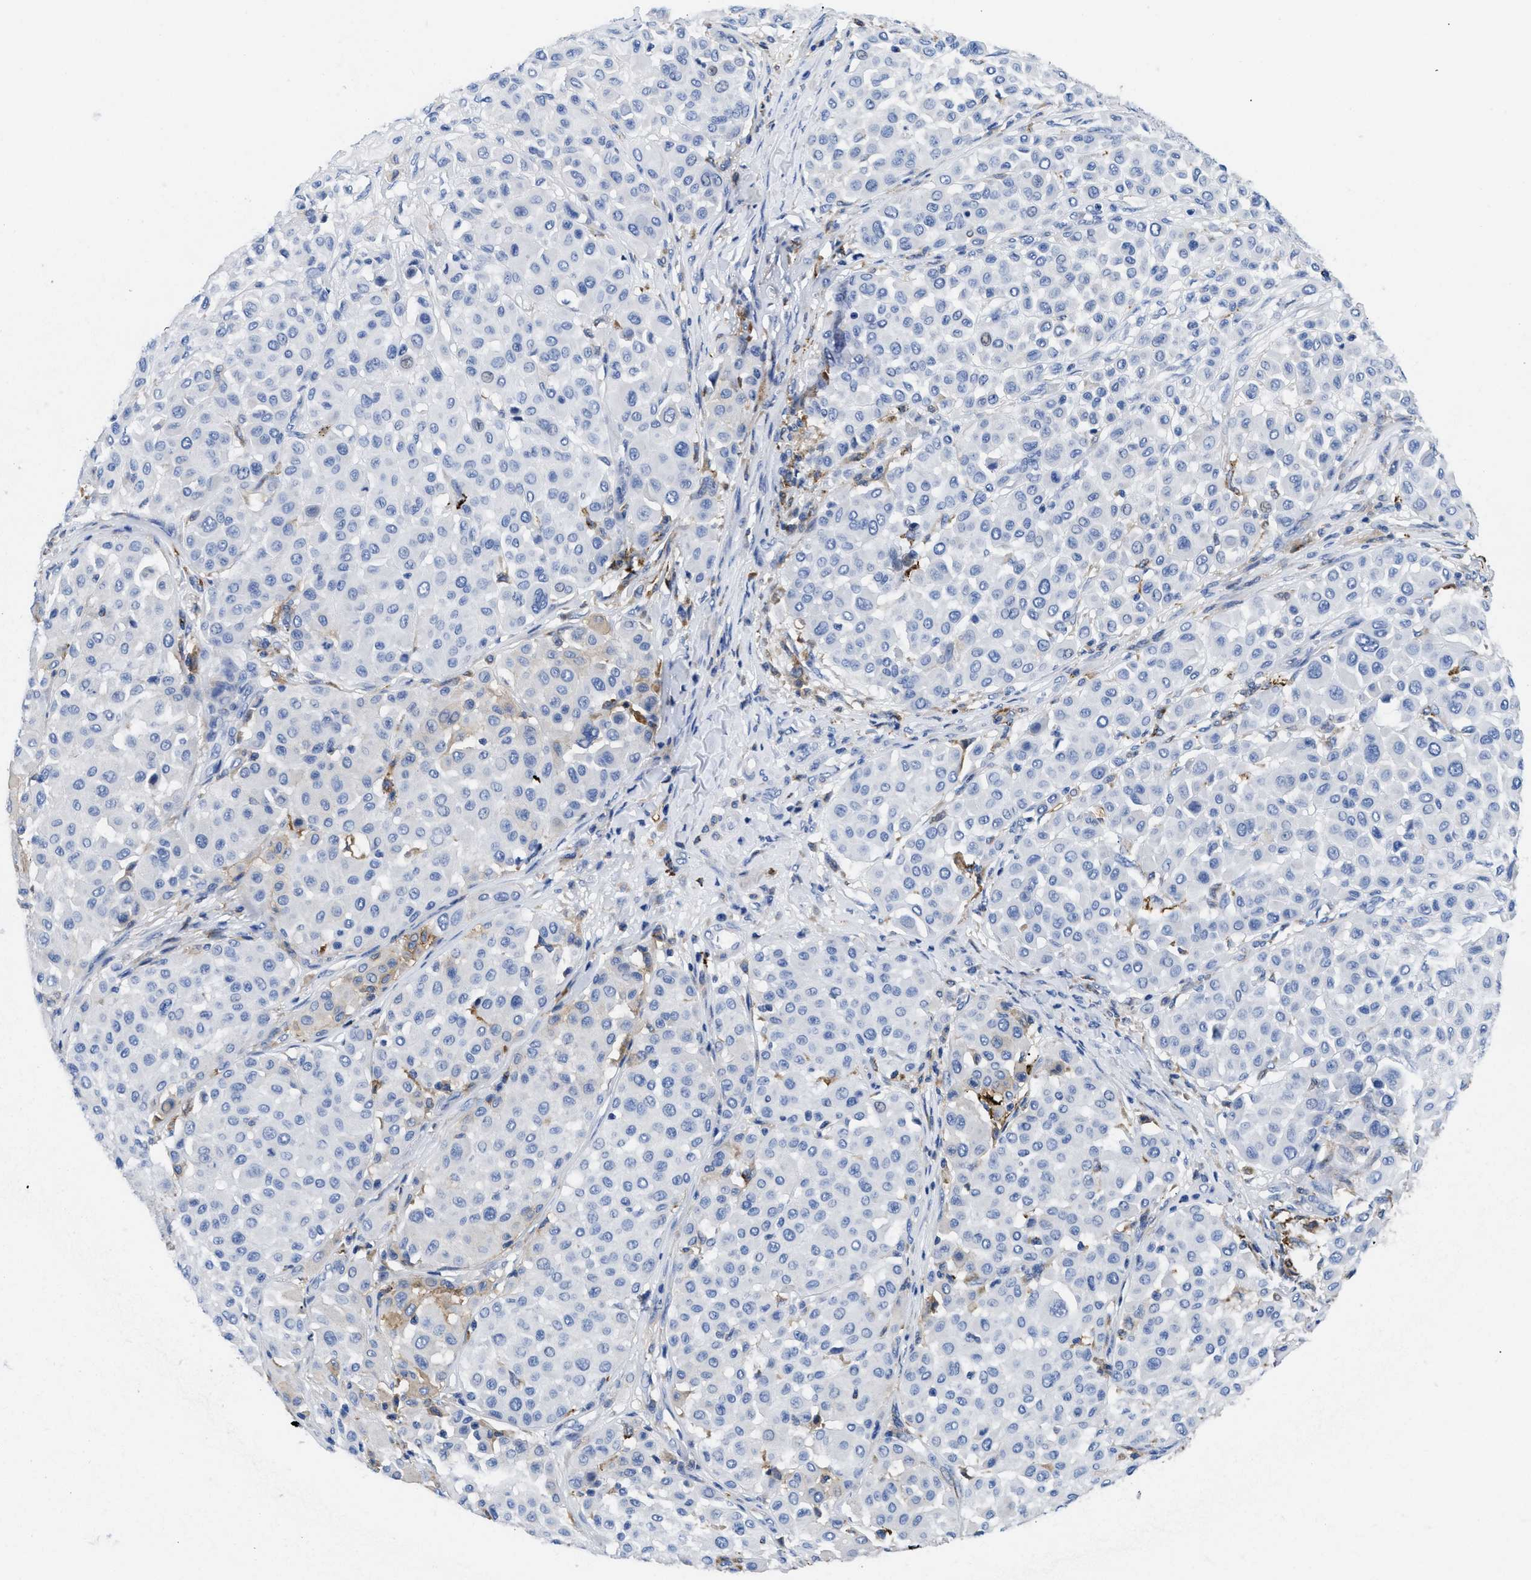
{"staining": {"intensity": "negative", "quantity": "none", "location": "none"}, "tissue": "melanoma", "cell_type": "Tumor cells", "image_type": "cancer", "snomed": [{"axis": "morphology", "description": "Malignant melanoma, Metastatic site"}, {"axis": "topography", "description": "Soft tissue"}], "caption": "Immunohistochemical staining of human malignant melanoma (metastatic site) reveals no significant expression in tumor cells. The staining is performed using DAB brown chromogen with nuclei counter-stained in using hematoxylin.", "gene": "HLA-DPA1", "patient": {"sex": "male", "age": 41}}